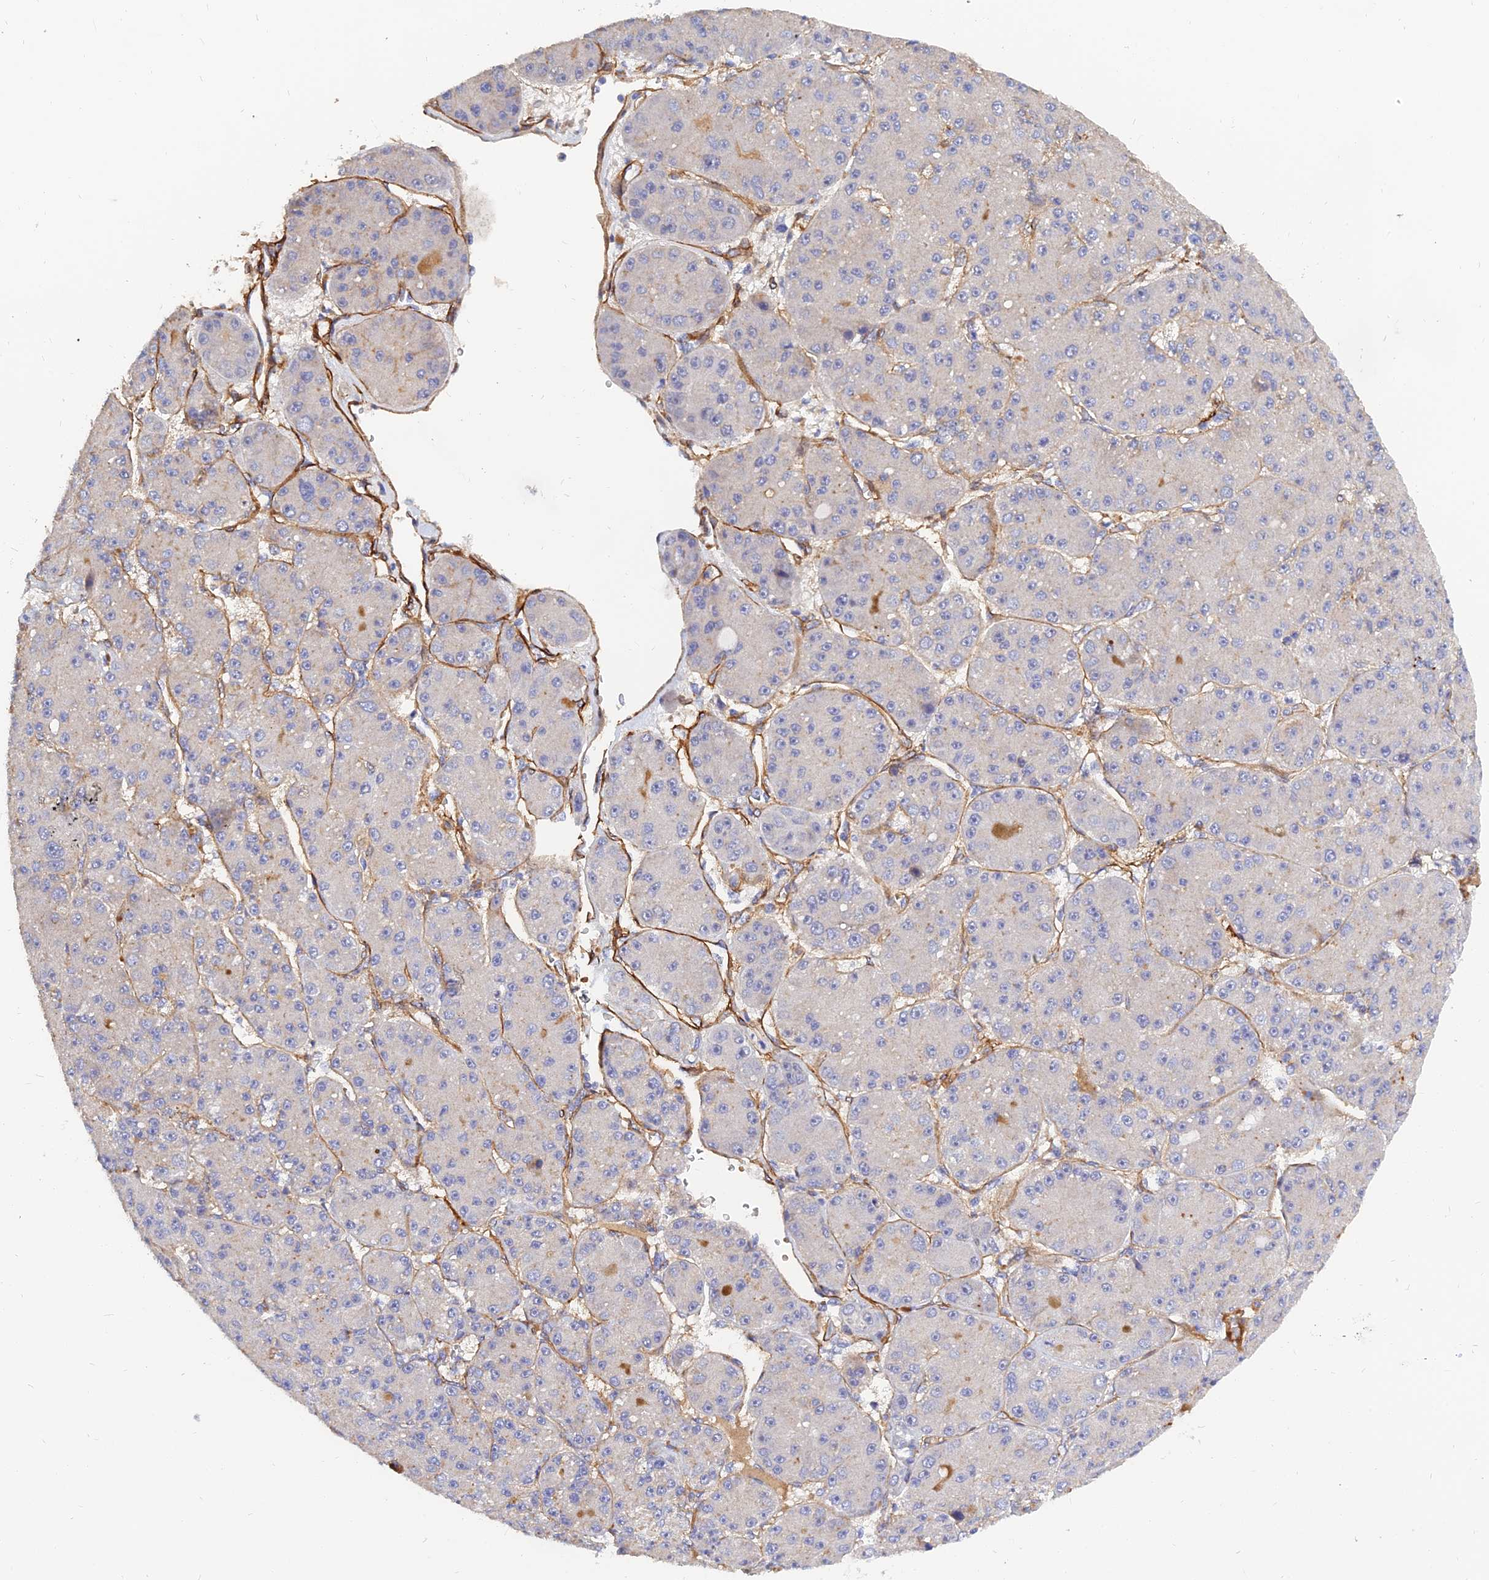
{"staining": {"intensity": "negative", "quantity": "none", "location": "none"}, "tissue": "liver cancer", "cell_type": "Tumor cells", "image_type": "cancer", "snomed": [{"axis": "morphology", "description": "Carcinoma, Hepatocellular, NOS"}, {"axis": "topography", "description": "Liver"}], "caption": "A photomicrograph of liver hepatocellular carcinoma stained for a protein exhibits no brown staining in tumor cells. The staining is performed using DAB brown chromogen with nuclei counter-stained in using hematoxylin.", "gene": "MRPL35", "patient": {"sex": "male", "age": 67}}